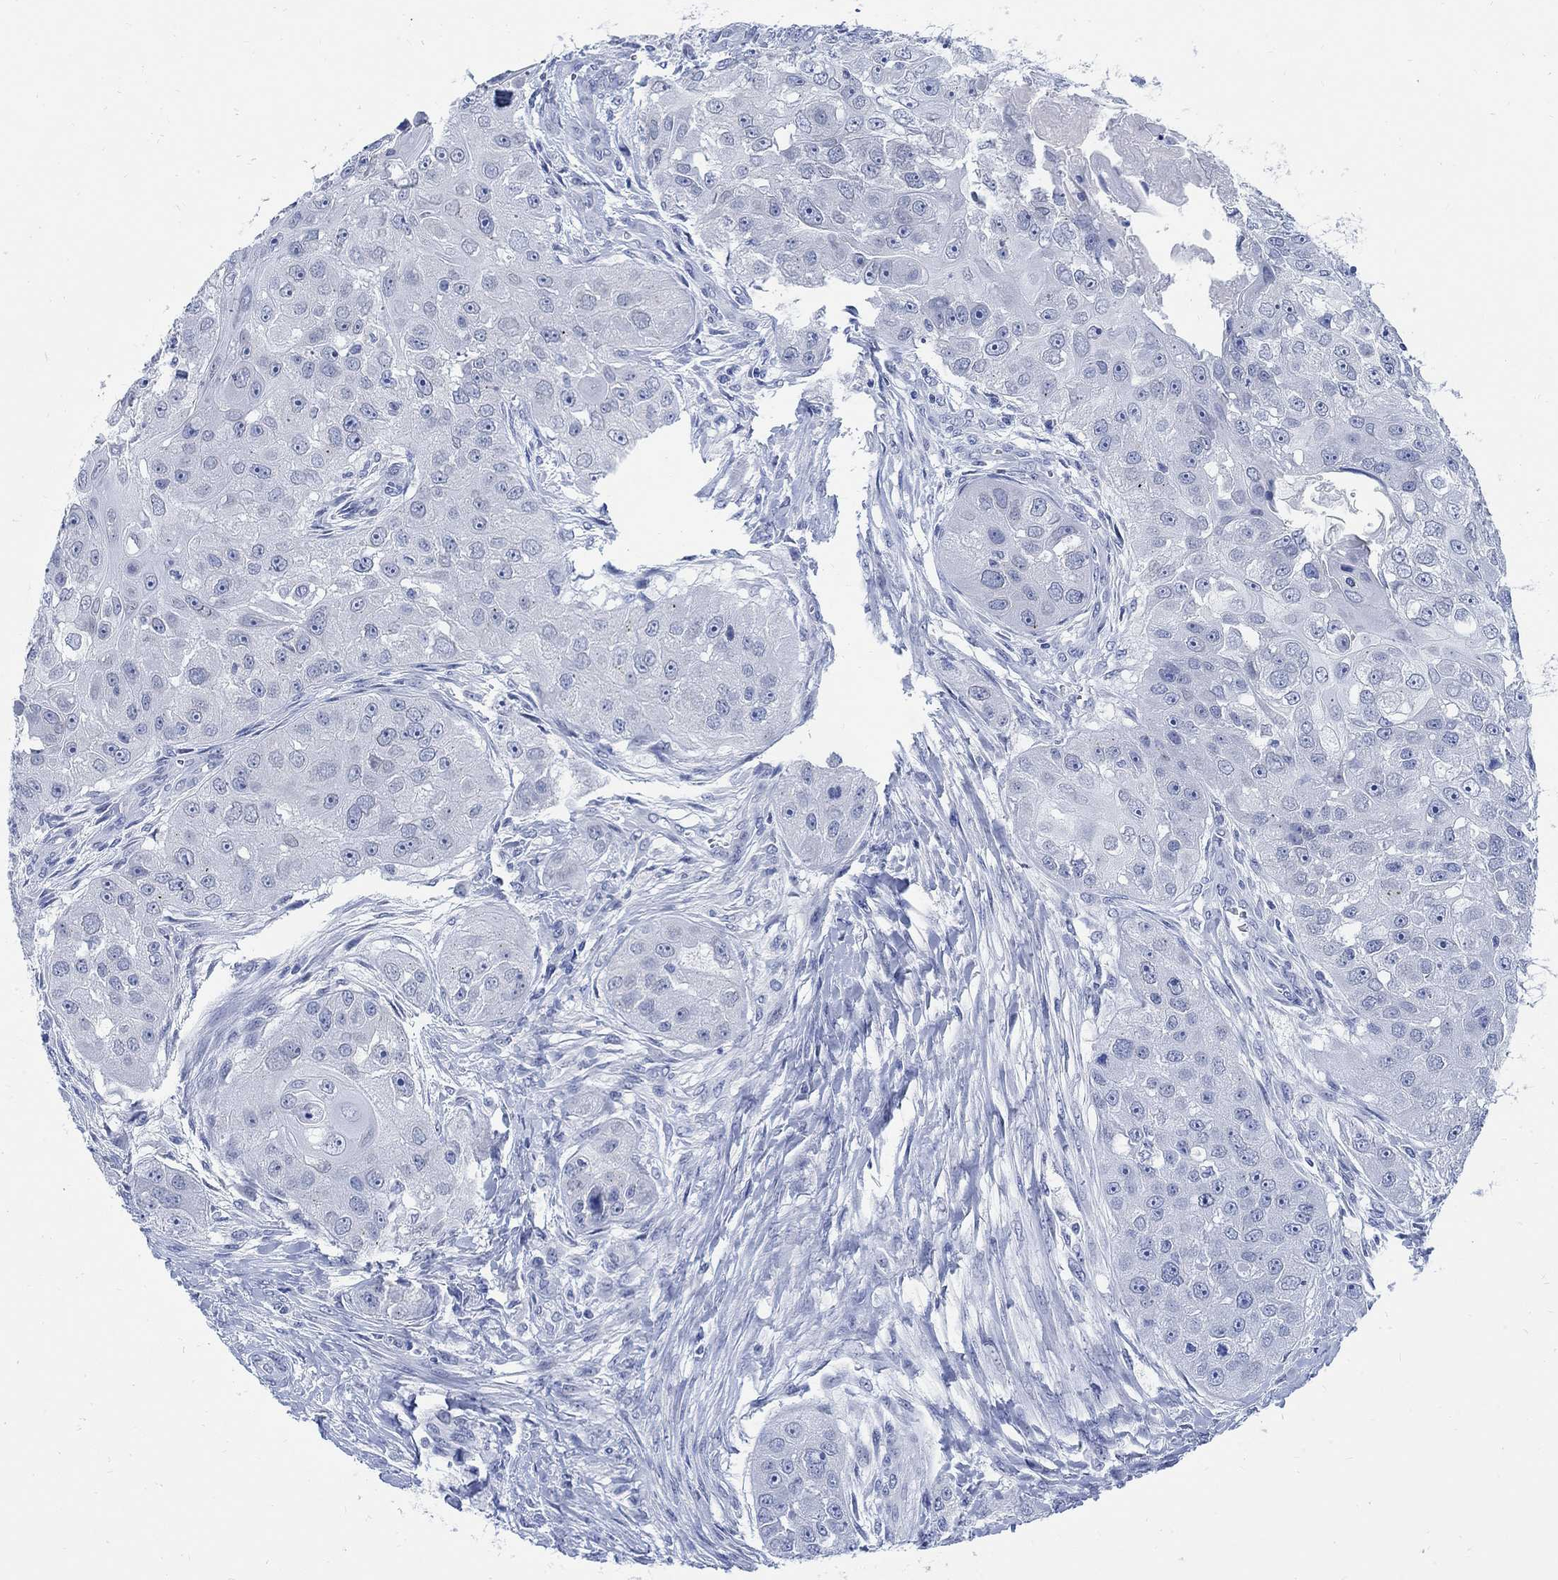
{"staining": {"intensity": "negative", "quantity": "none", "location": "none"}, "tissue": "head and neck cancer", "cell_type": "Tumor cells", "image_type": "cancer", "snomed": [{"axis": "morphology", "description": "Normal tissue, NOS"}, {"axis": "morphology", "description": "Squamous cell carcinoma, NOS"}, {"axis": "topography", "description": "Skeletal muscle"}, {"axis": "topography", "description": "Head-Neck"}], "caption": "The image displays no staining of tumor cells in head and neck cancer (squamous cell carcinoma).", "gene": "CAMK2N1", "patient": {"sex": "male", "age": 51}}